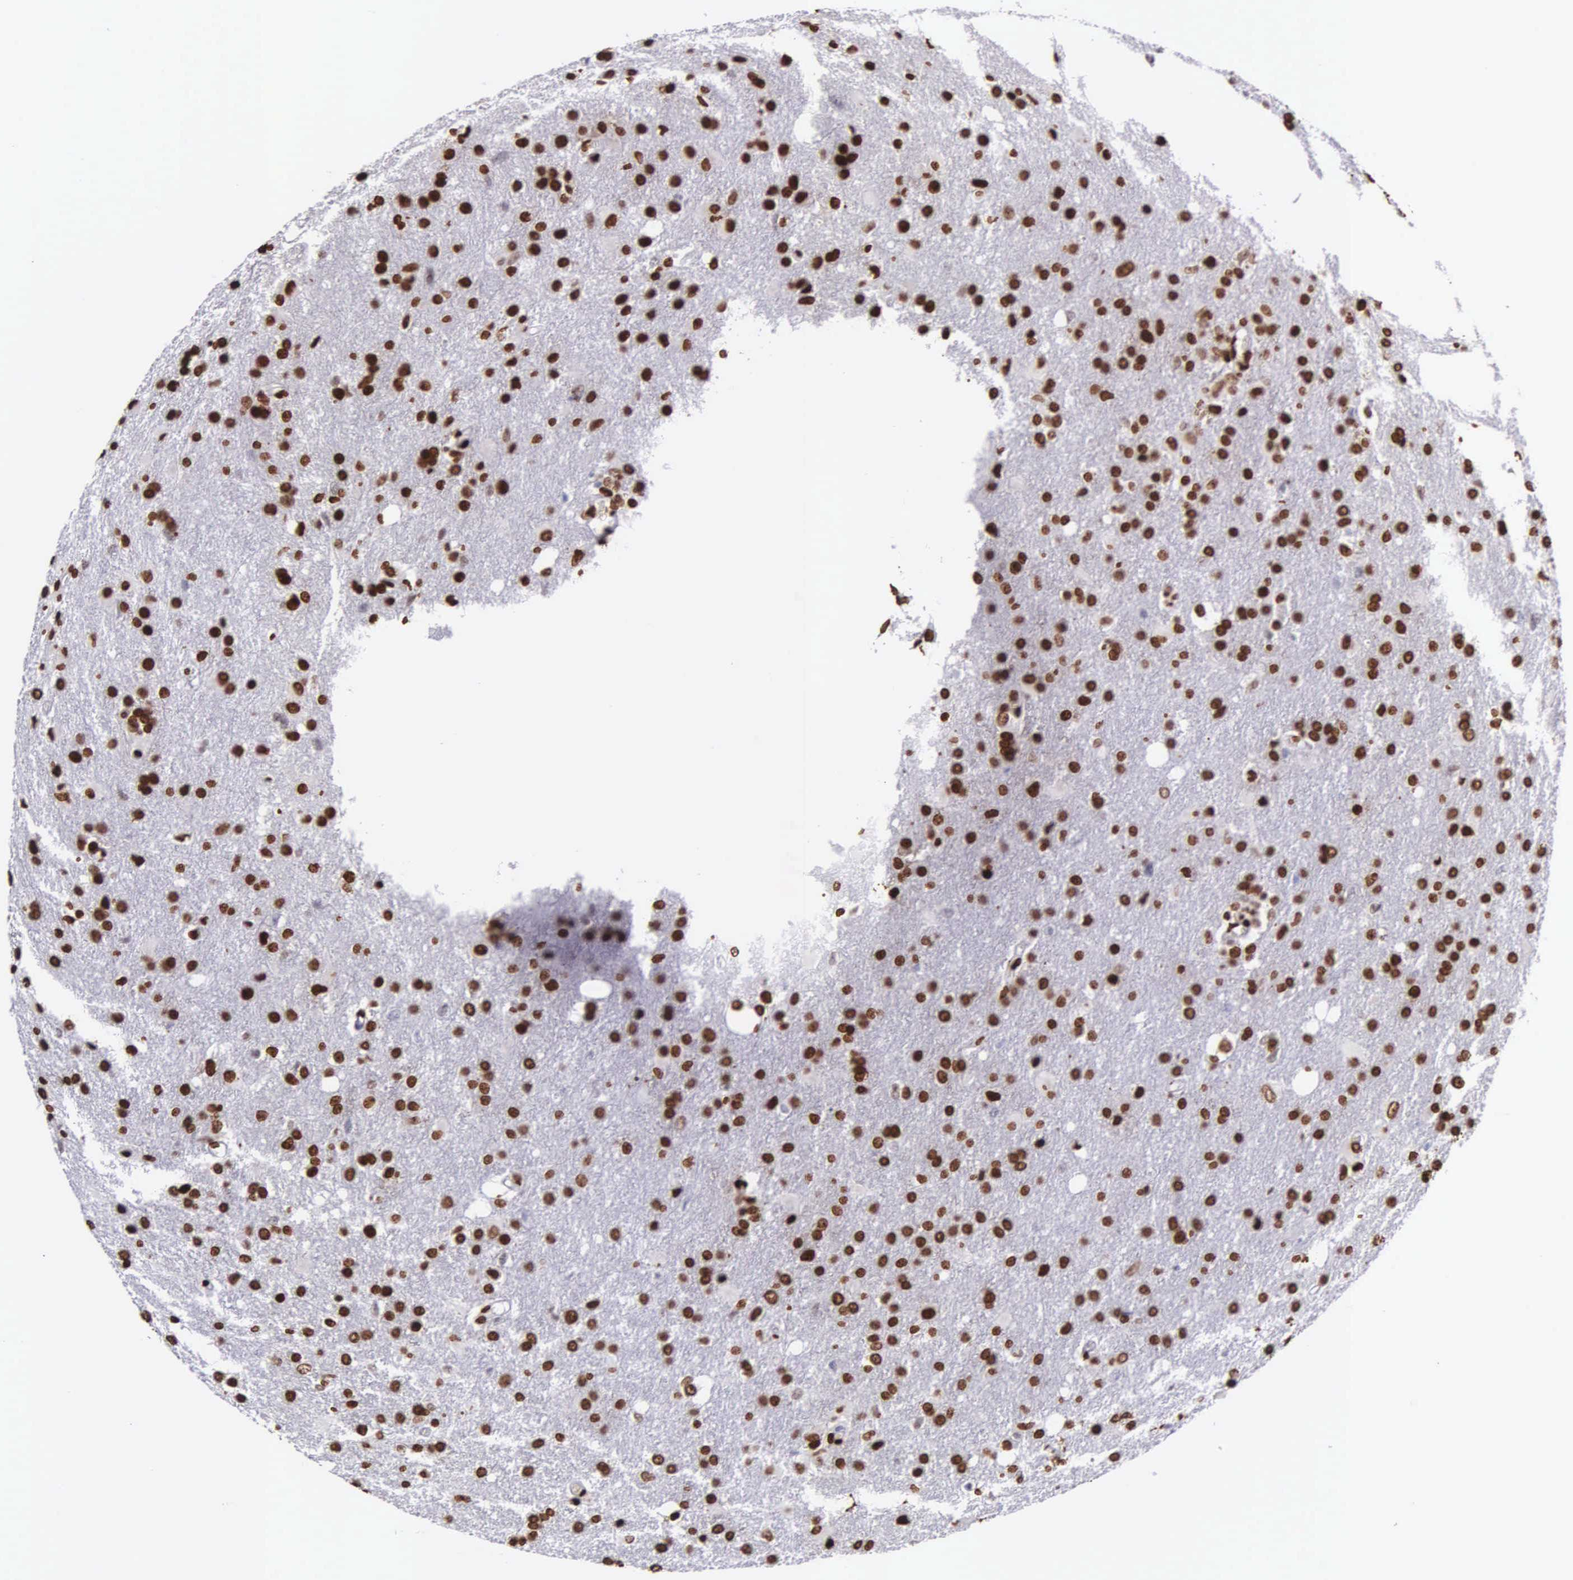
{"staining": {"intensity": "strong", "quantity": ">75%", "location": "nuclear"}, "tissue": "glioma", "cell_type": "Tumor cells", "image_type": "cancer", "snomed": [{"axis": "morphology", "description": "Glioma, malignant, High grade"}, {"axis": "topography", "description": "Brain"}], "caption": "Immunohistochemistry staining of malignant high-grade glioma, which exhibits high levels of strong nuclear positivity in about >75% of tumor cells indicating strong nuclear protein expression. The staining was performed using DAB (brown) for protein detection and nuclei were counterstained in hematoxylin (blue).", "gene": "H1-0", "patient": {"sex": "male", "age": 68}}